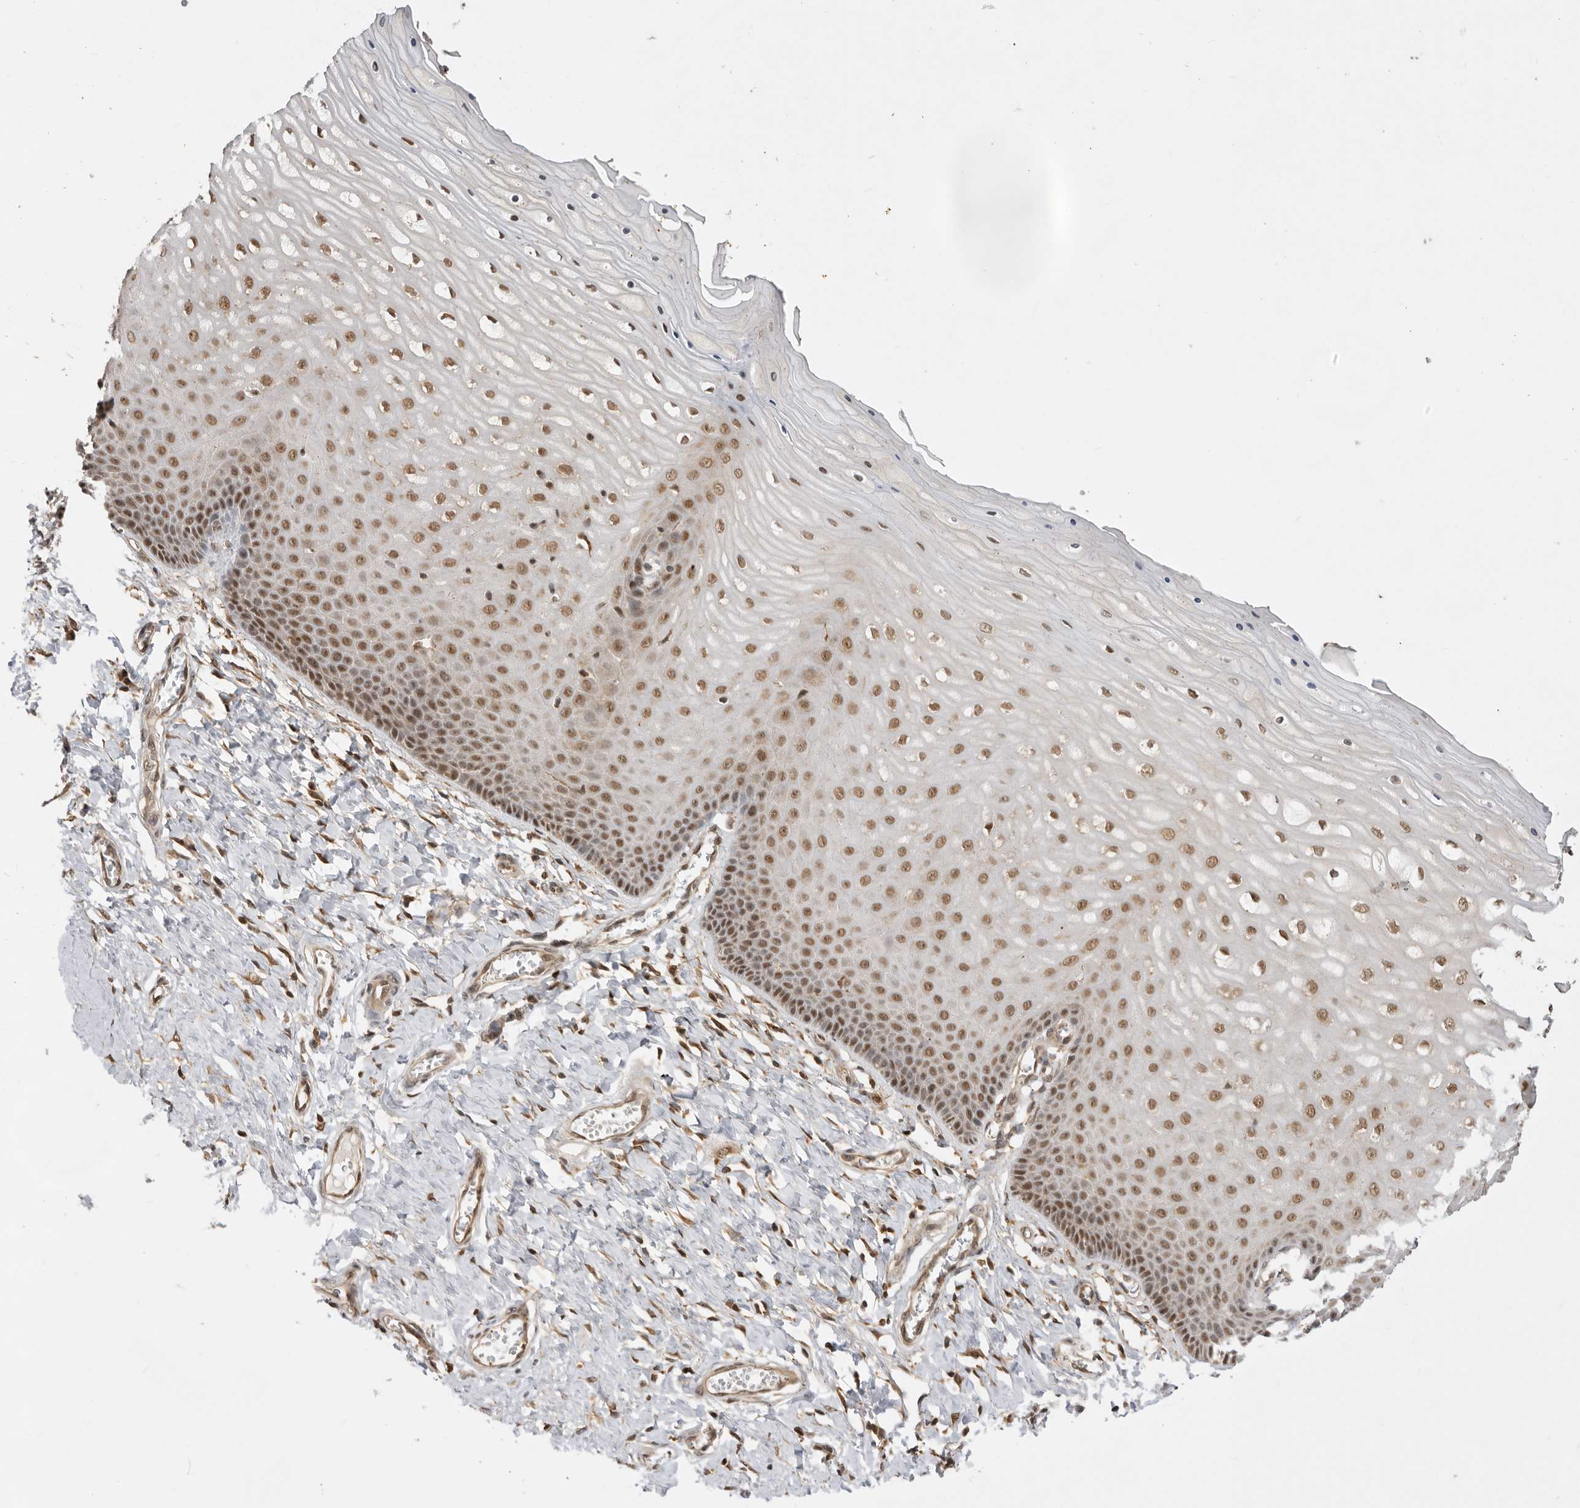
{"staining": {"intensity": "moderate", "quantity": ">75%", "location": "nuclear"}, "tissue": "cervix", "cell_type": "Squamous epithelial cells", "image_type": "normal", "snomed": [{"axis": "morphology", "description": "Normal tissue, NOS"}, {"axis": "topography", "description": "Cervix"}], "caption": "A medium amount of moderate nuclear expression is identified in about >75% of squamous epithelial cells in benign cervix.", "gene": "ADPRS", "patient": {"sex": "female", "age": 55}}